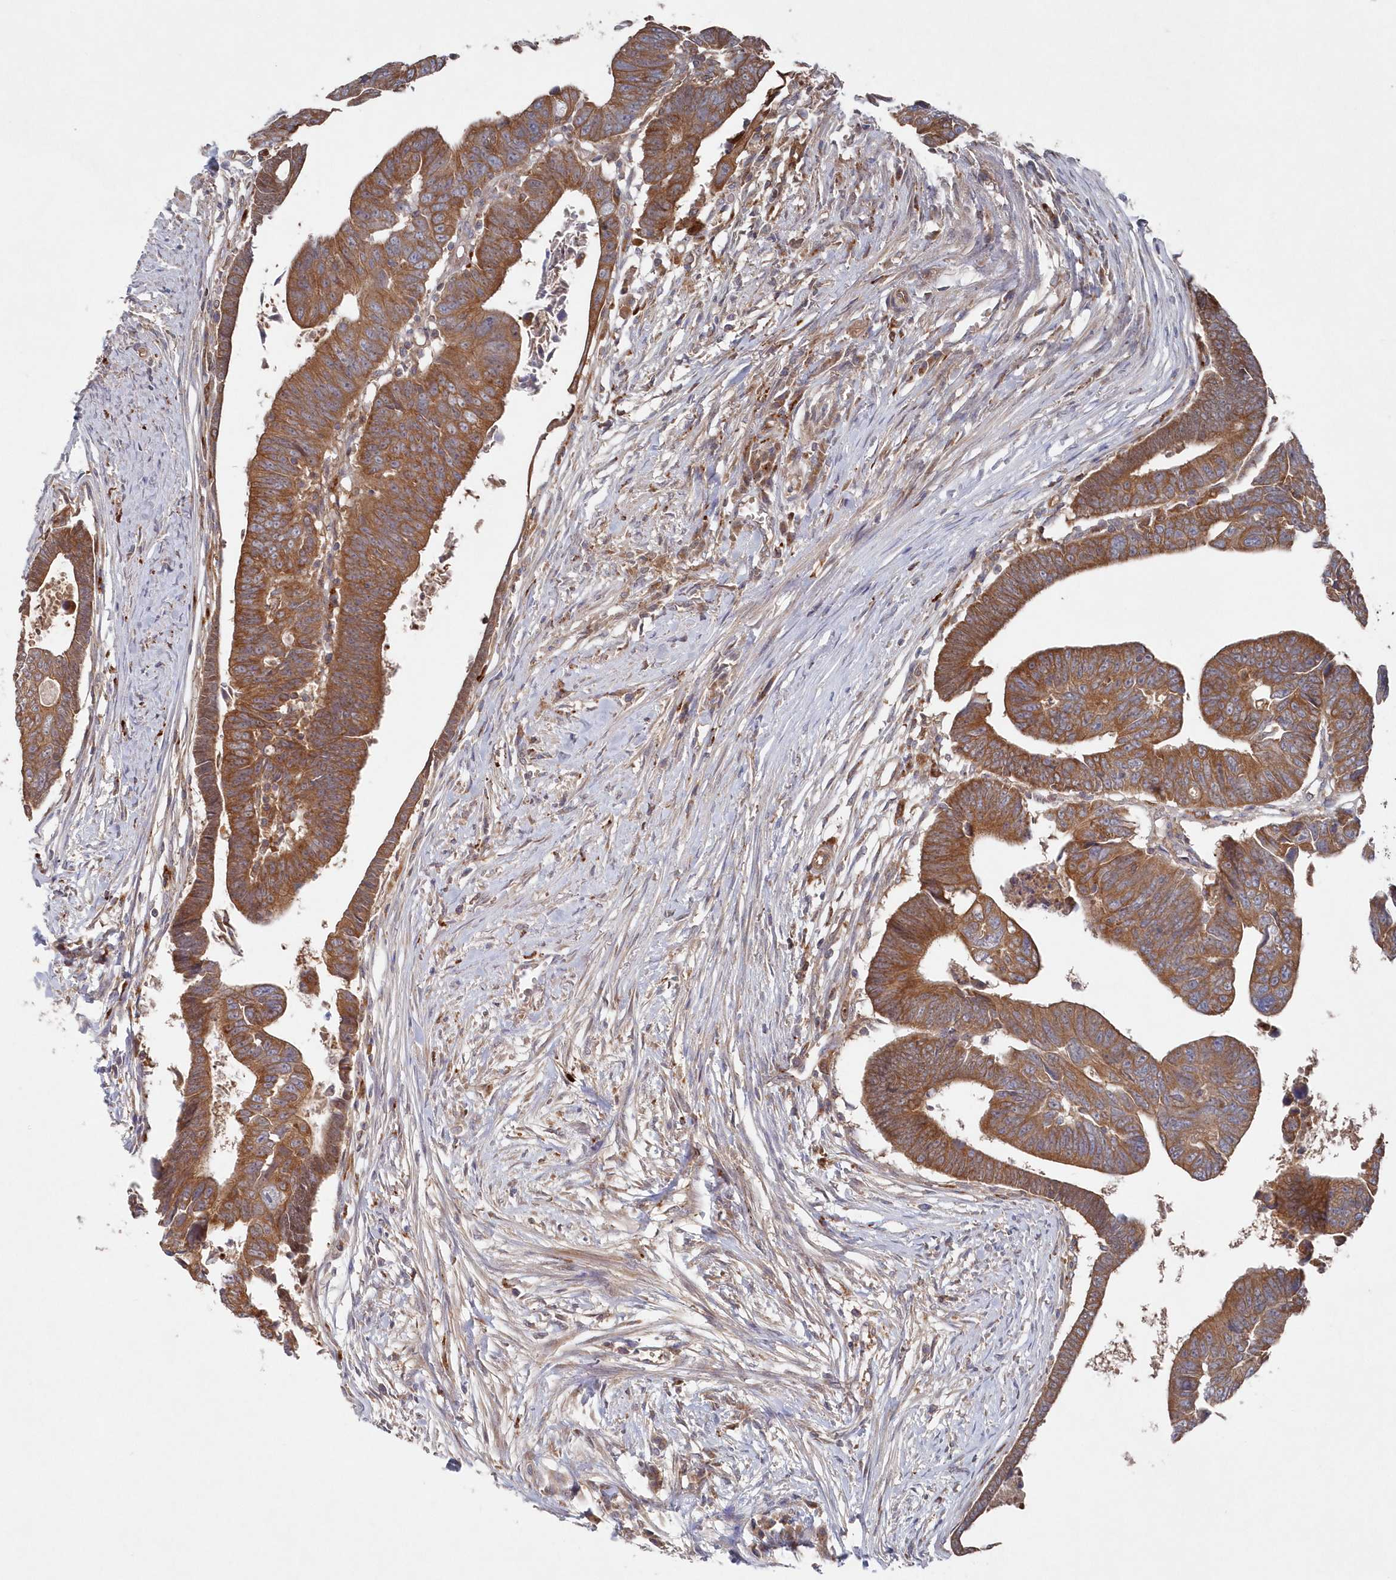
{"staining": {"intensity": "moderate", "quantity": ">75%", "location": "cytoplasmic/membranous"}, "tissue": "colorectal cancer", "cell_type": "Tumor cells", "image_type": "cancer", "snomed": [{"axis": "morphology", "description": "Adenocarcinoma, NOS"}, {"axis": "topography", "description": "Rectum"}], "caption": "Protein expression analysis of human colorectal cancer reveals moderate cytoplasmic/membranous expression in about >75% of tumor cells. (brown staining indicates protein expression, while blue staining denotes nuclei).", "gene": "ASNSD1", "patient": {"sex": "female", "age": 65}}